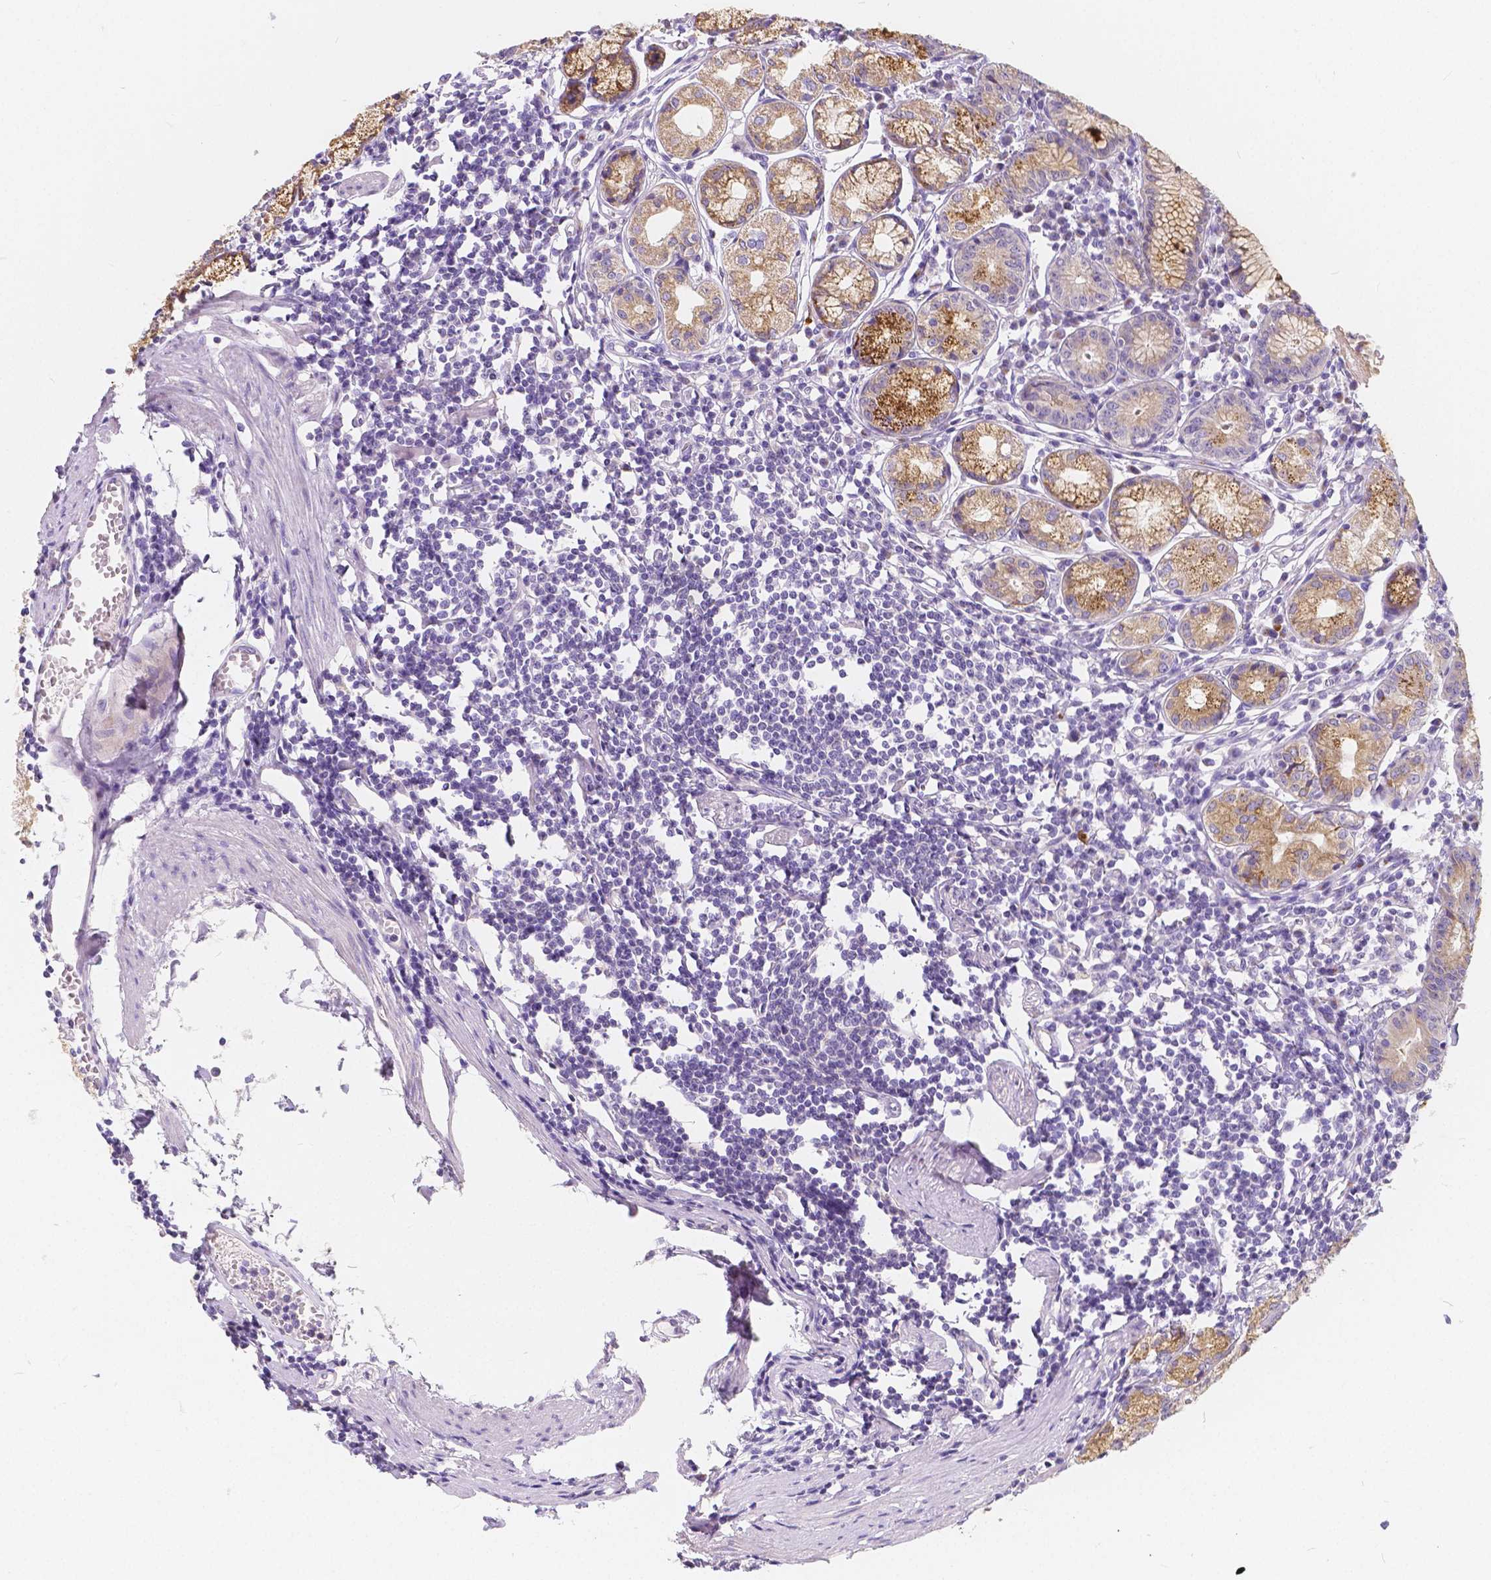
{"staining": {"intensity": "moderate", "quantity": "25%-75%", "location": "cytoplasmic/membranous"}, "tissue": "stomach", "cell_type": "Glandular cells", "image_type": "normal", "snomed": [{"axis": "morphology", "description": "Normal tissue, NOS"}, {"axis": "topography", "description": "Stomach"}], "caption": "Protein analysis of unremarkable stomach exhibits moderate cytoplasmic/membranous staining in approximately 25%-75% of glandular cells.", "gene": "RNF186", "patient": {"sex": "male", "age": 55}}